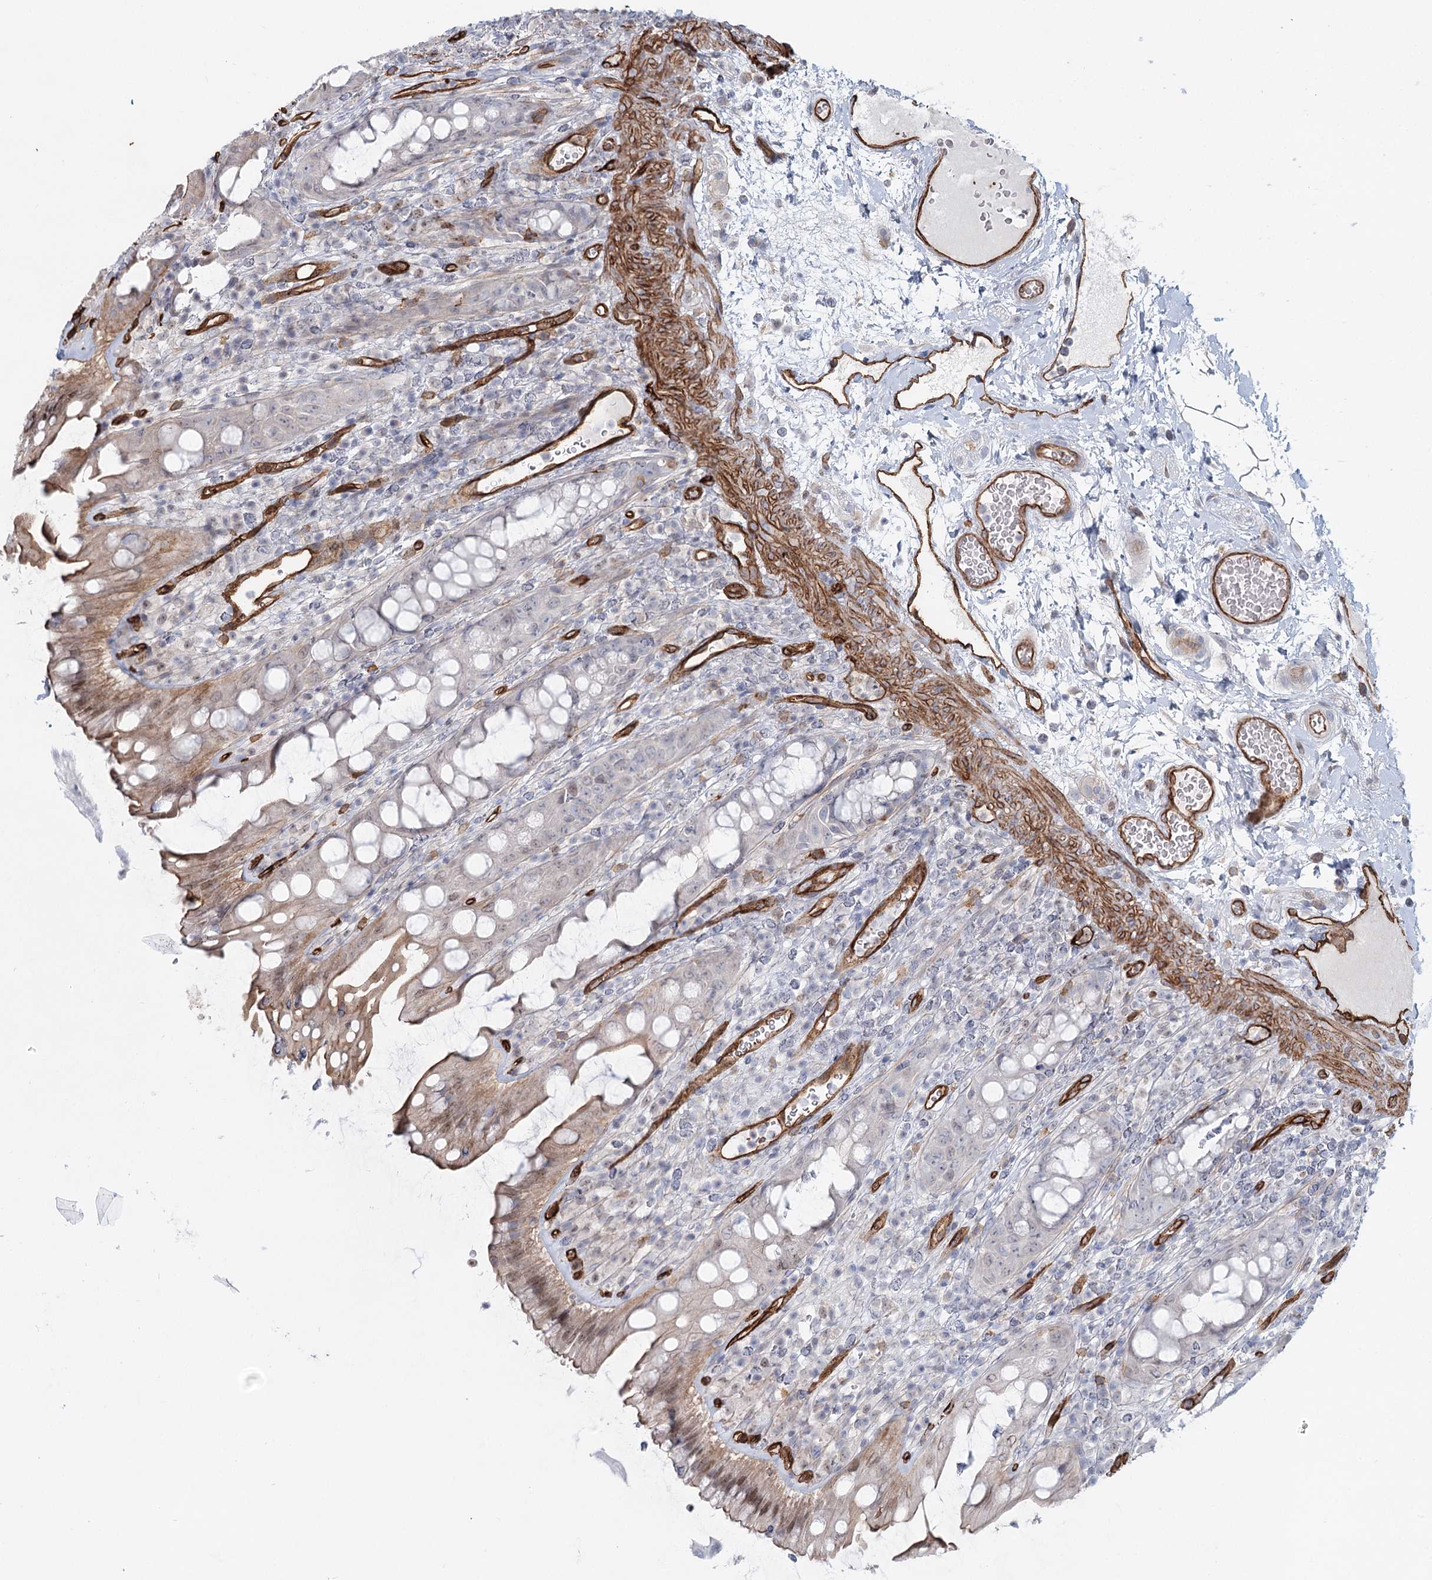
{"staining": {"intensity": "moderate", "quantity": "<25%", "location": "cytoplasmic/membranous,nuclear"}, "tissue": "rectum", "cell_type": "Glandular cells", "image_type": "normal", "snomed": [{"axis": "morphology", "description": "Normal tissue, NOS"}, {"axis": "topography", "description": "Rectum"}], "caption": "Approximately <25% of glandular cells in normal rectum reveal moderate cytoplasmic/membranous,nuclear protein expression as visualized by brown immunohistochemical staining.", "gene": "ZFYVE28", "patient": {"sex": "female", "age": 57}}